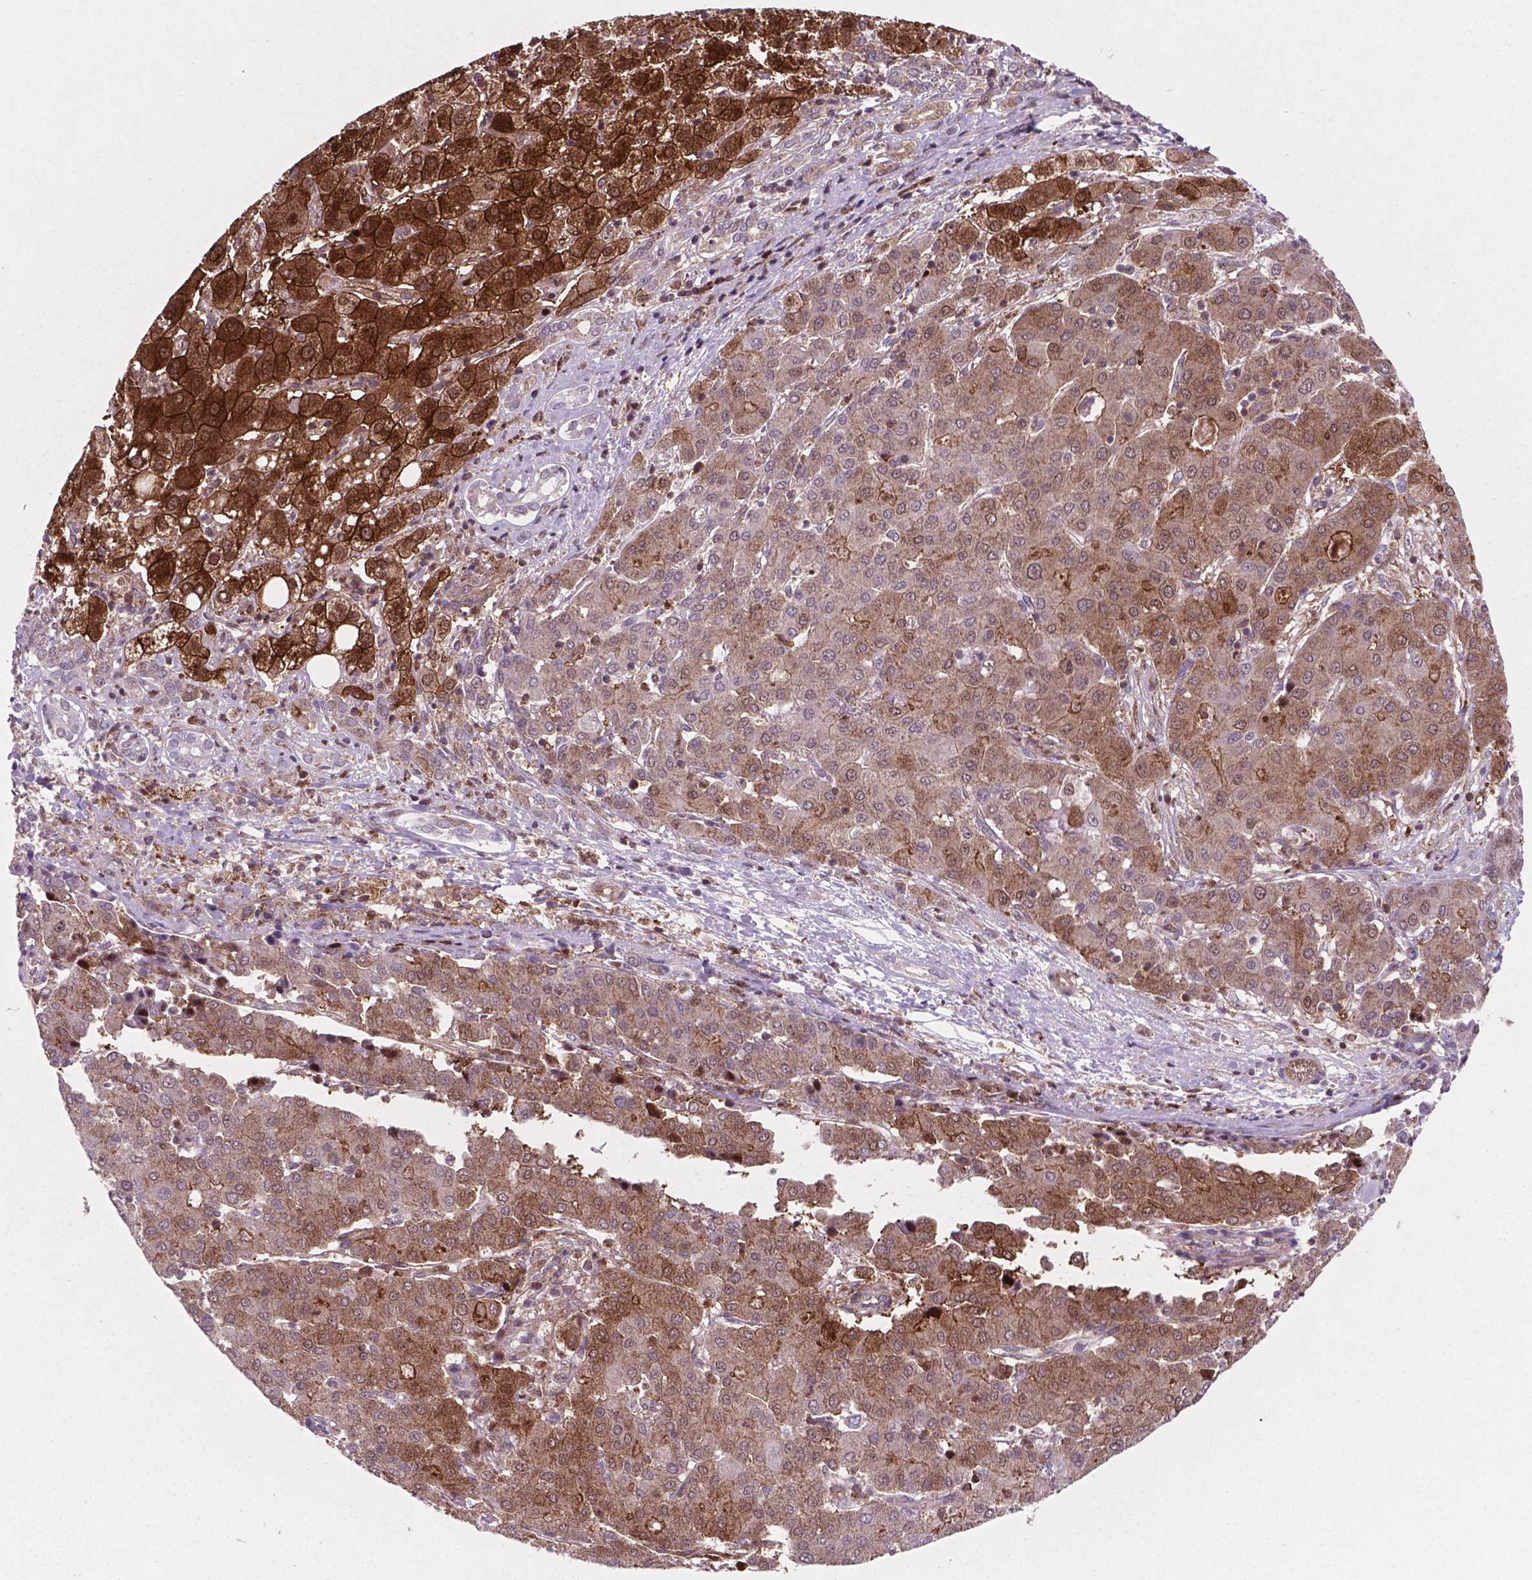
{"staining": {"intensity": "strong", "quantity": "25%-75%", "location": "cytoplasmic/membranous,nuclear"}, "tissue": "liver cancer", "cell_type": "Tumor cells", "image_type": "cancer", "snomed": [{"axis": "morphology", "description": "Carcinoma, Hepatocellular, NOS"}, {"axis": "topography", "description": "Liver"}], "caption": "Human liver cancer stained with a protein marker shows strong staining in tumor cells.", "gene": "LDHA", "patient": {"sex": "male", "age": 65}}